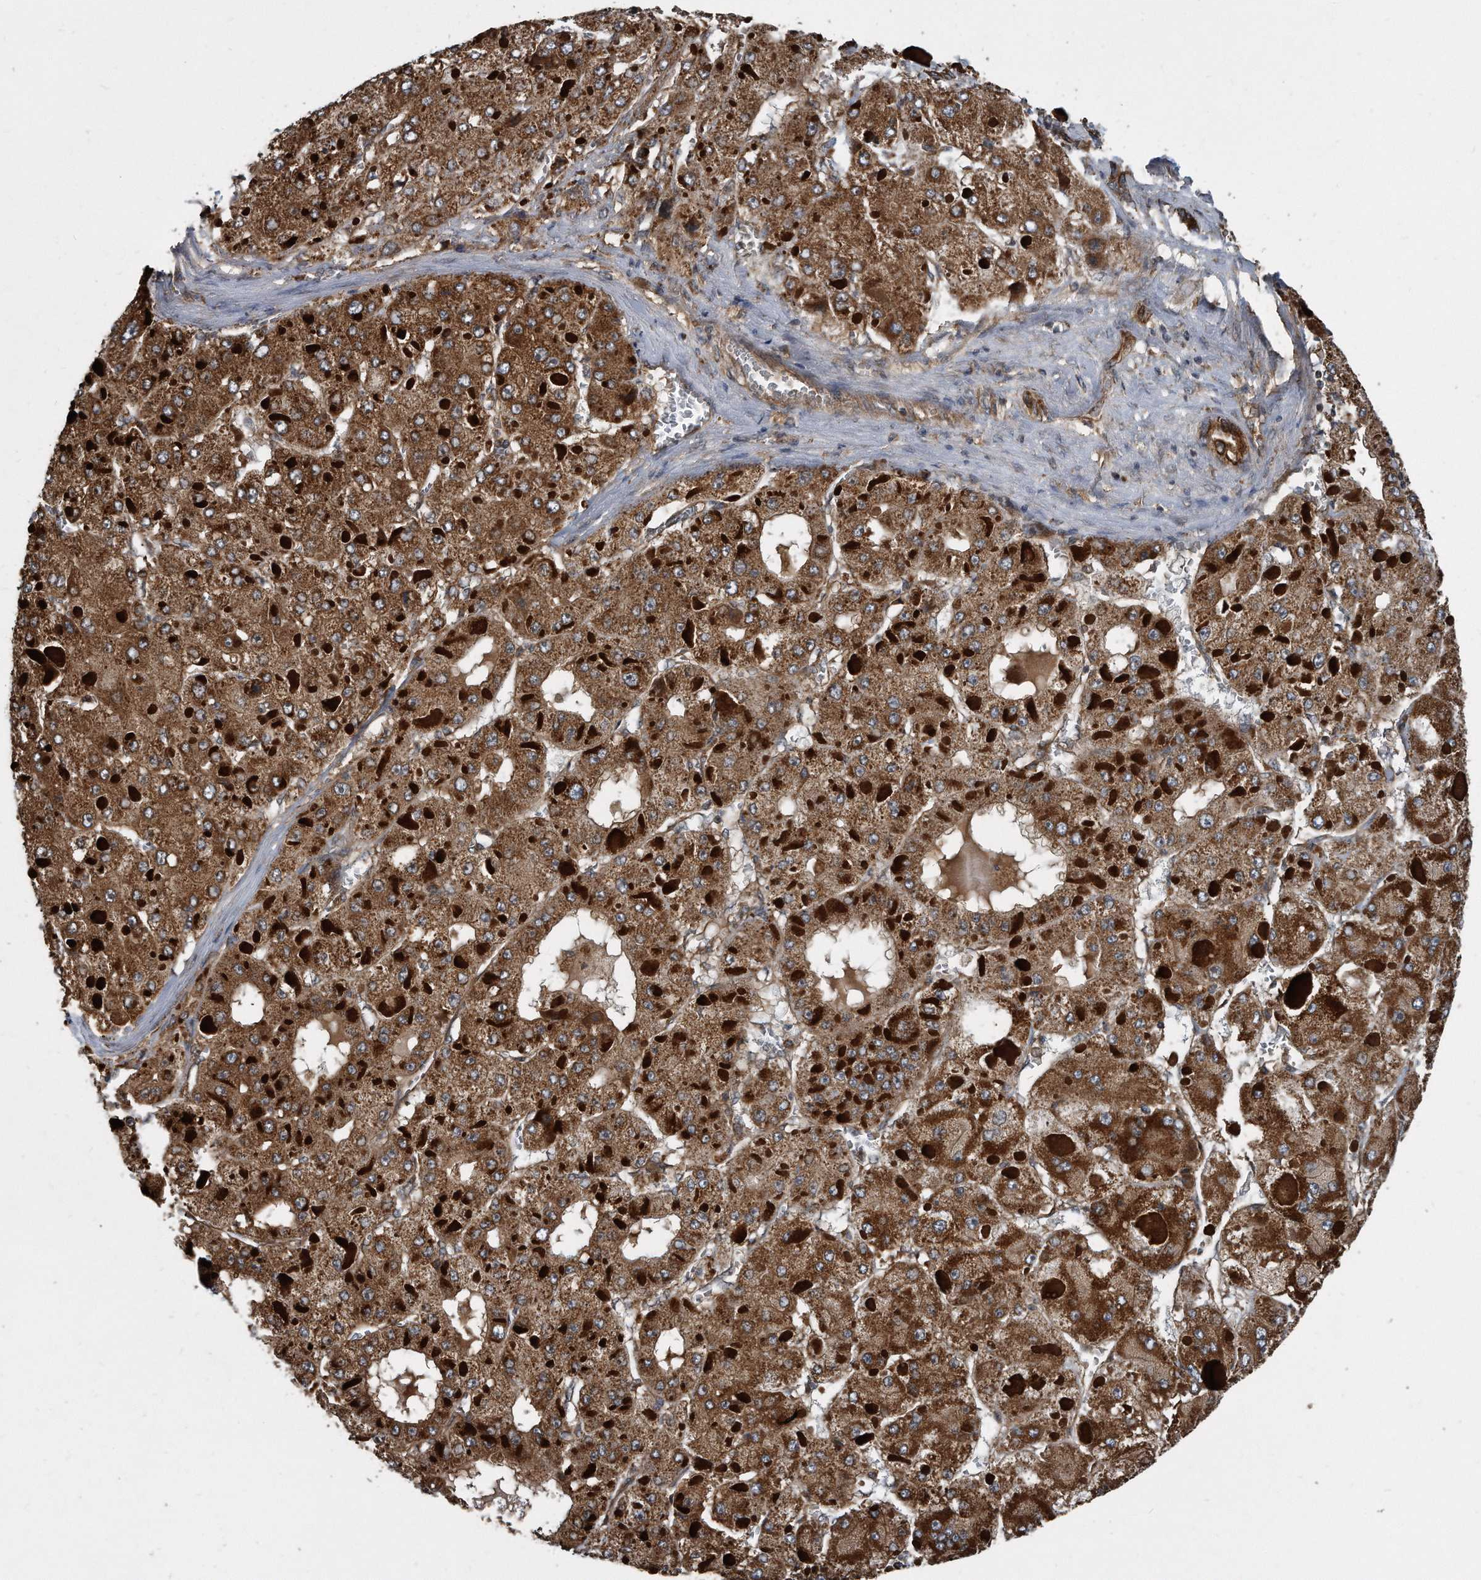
{"staining": {"intensity": "moderate", "quantity": ">75%", "location": "cytoplasmic/membranous"}, "tissue": "liver cancer", "cell_type": "Tumor cells", "image_type": "cancer", "snomed": [{"axis": "morphology", "description": "Carcinoma, Hepatocellular, NOS"}, {"axis": "topography", "description": "Liver"}], "caption": "Moderate cytoplasmic/membranous positivity is present in approximately >75% of tumor cells in hepatocellular carcinoma (liver).", "gene": "FAM136A", "patient": {"sex": "female", "age": 73}}